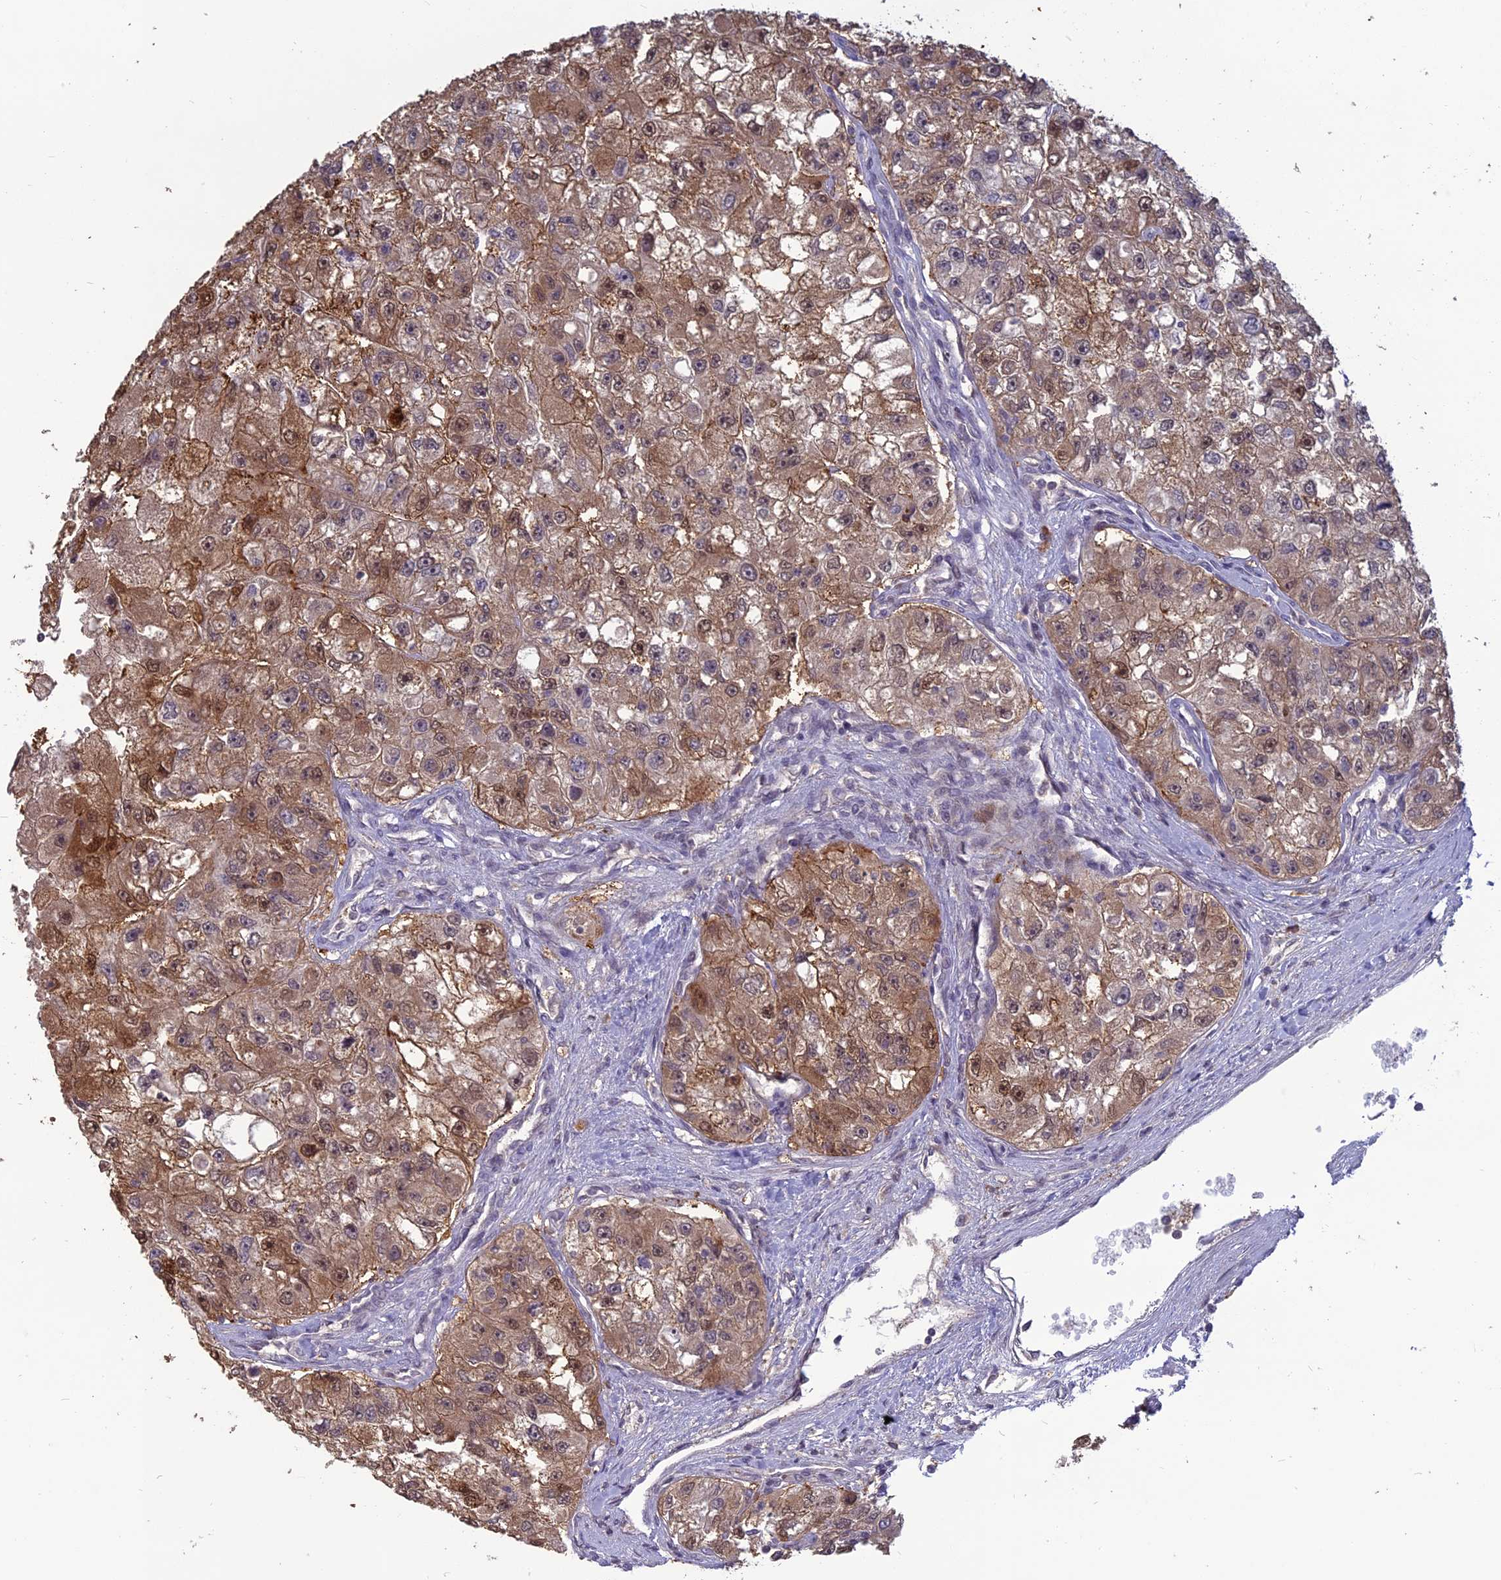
{"staining": {"intensity": "moderate", "quantity": ">75%", "location": "cytoplasmic/membranous"}, "tissue": "renal cancer", "cell_type": "Tumor cells", "image_type": "cancer", "snomed": [{"axis": "morphology", "description": "Adenocarcinoma, NOS"}, {"axis": "topography", "description": "Kidney"}], "caption": "Renal adenocarcinoma stained with immunohistochemistry (IHC) displays moderate cytoplasmic/membranous staining in approximately >75% of tumor cells.", "gene": "TMEM208", "patient": {"sex": "male", "age": 63}}